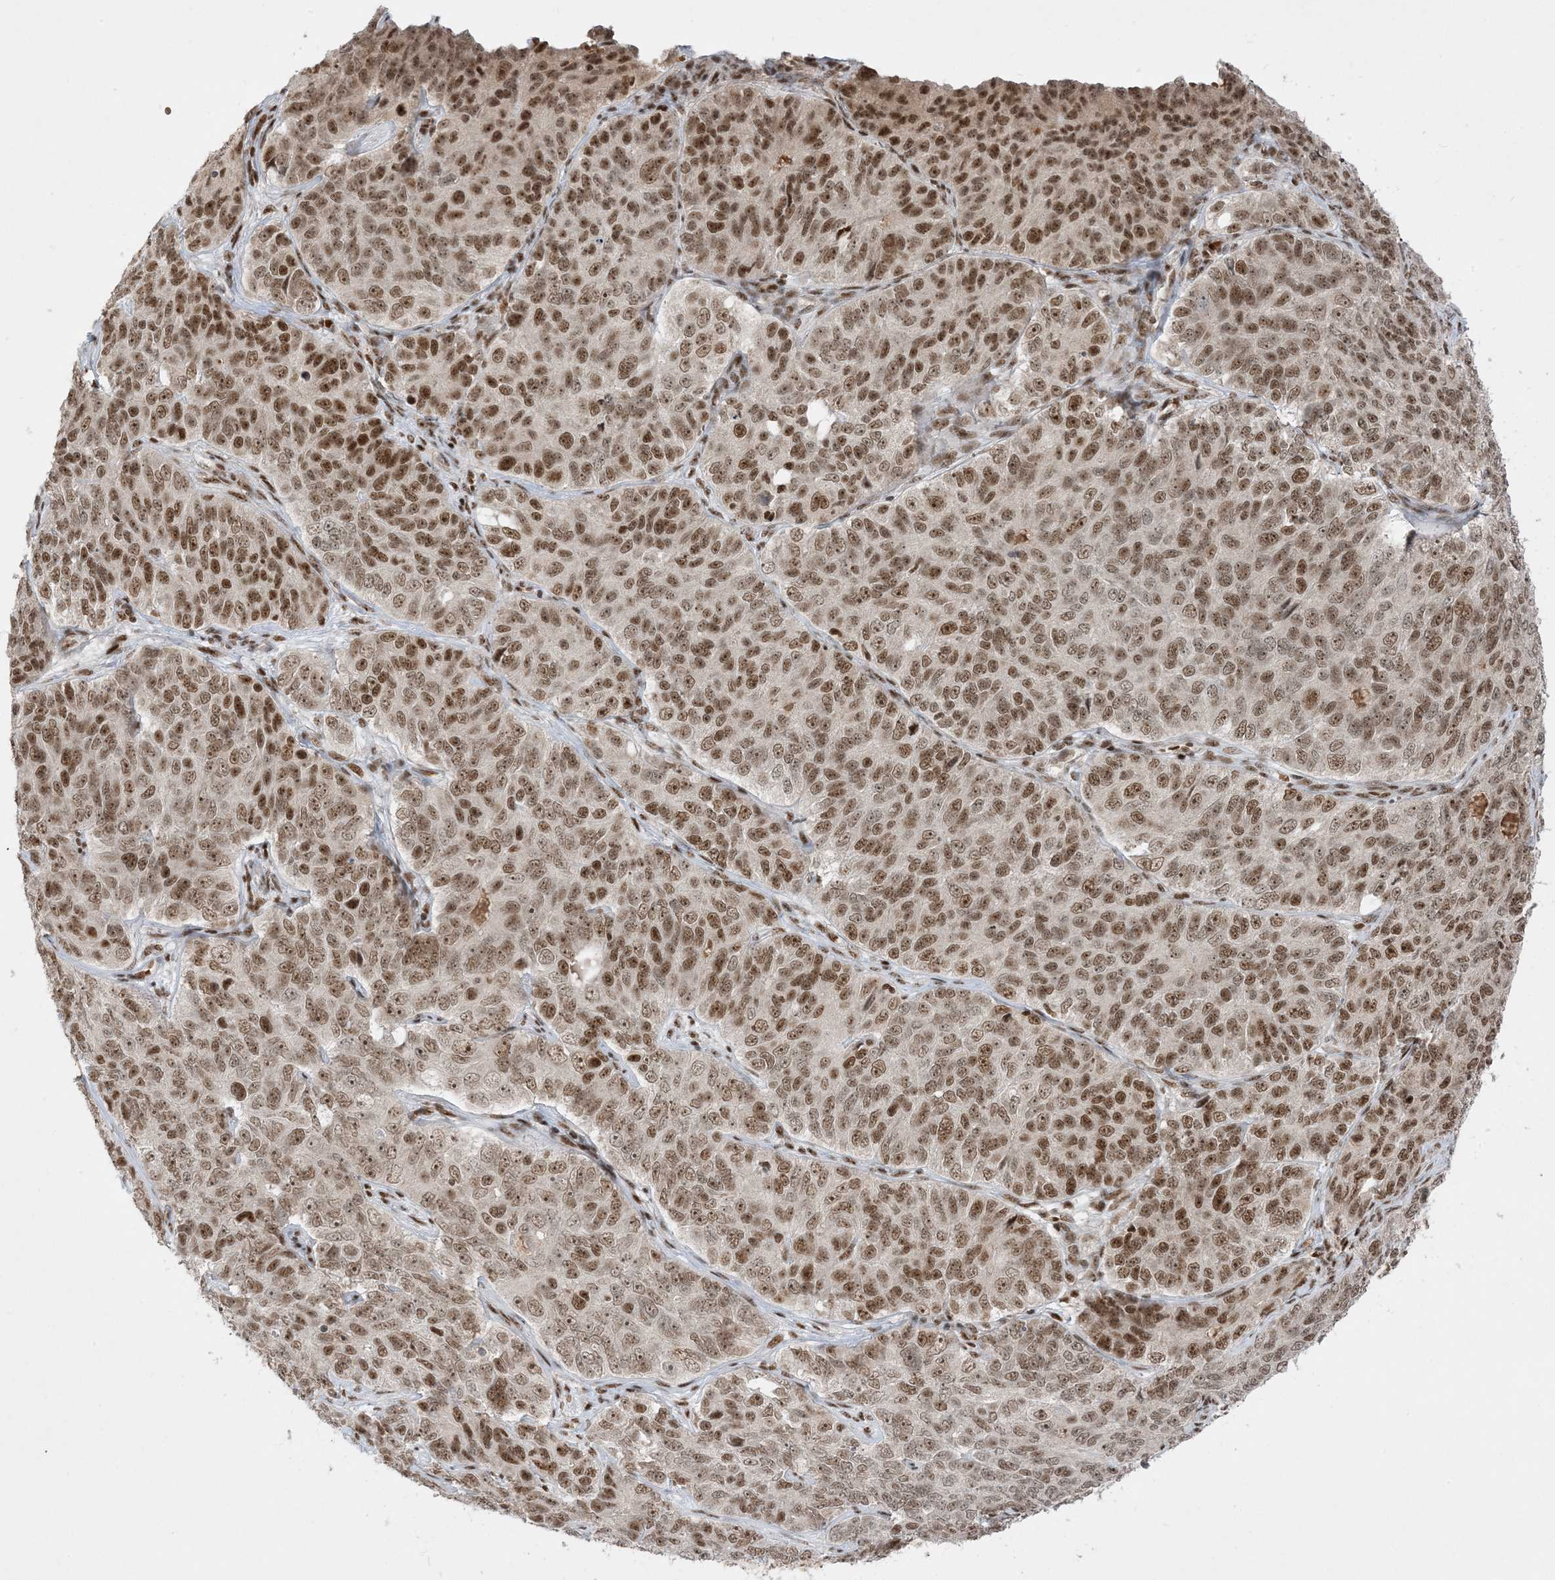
{"staining": {"intensity": "strong", "quantity": "25%-75%", "location": "nuclear"}, "tissue": "ovarian cancer", "cell_type": "Tumor cells", "image_type": "cancer", "snomed": [{"axis": "morphology", "description": "Carcinoma, endometroid"}, {"axis": "topography", "description": "Ovary"}], "caption": "Protein expression analysis of human ovarian endometroid carcinoma reveals strong nuclear positivity in about 25%-75% of tumor cells.", "gene": "PPIL2", "patient": {"sex": "female", "age": 51}}